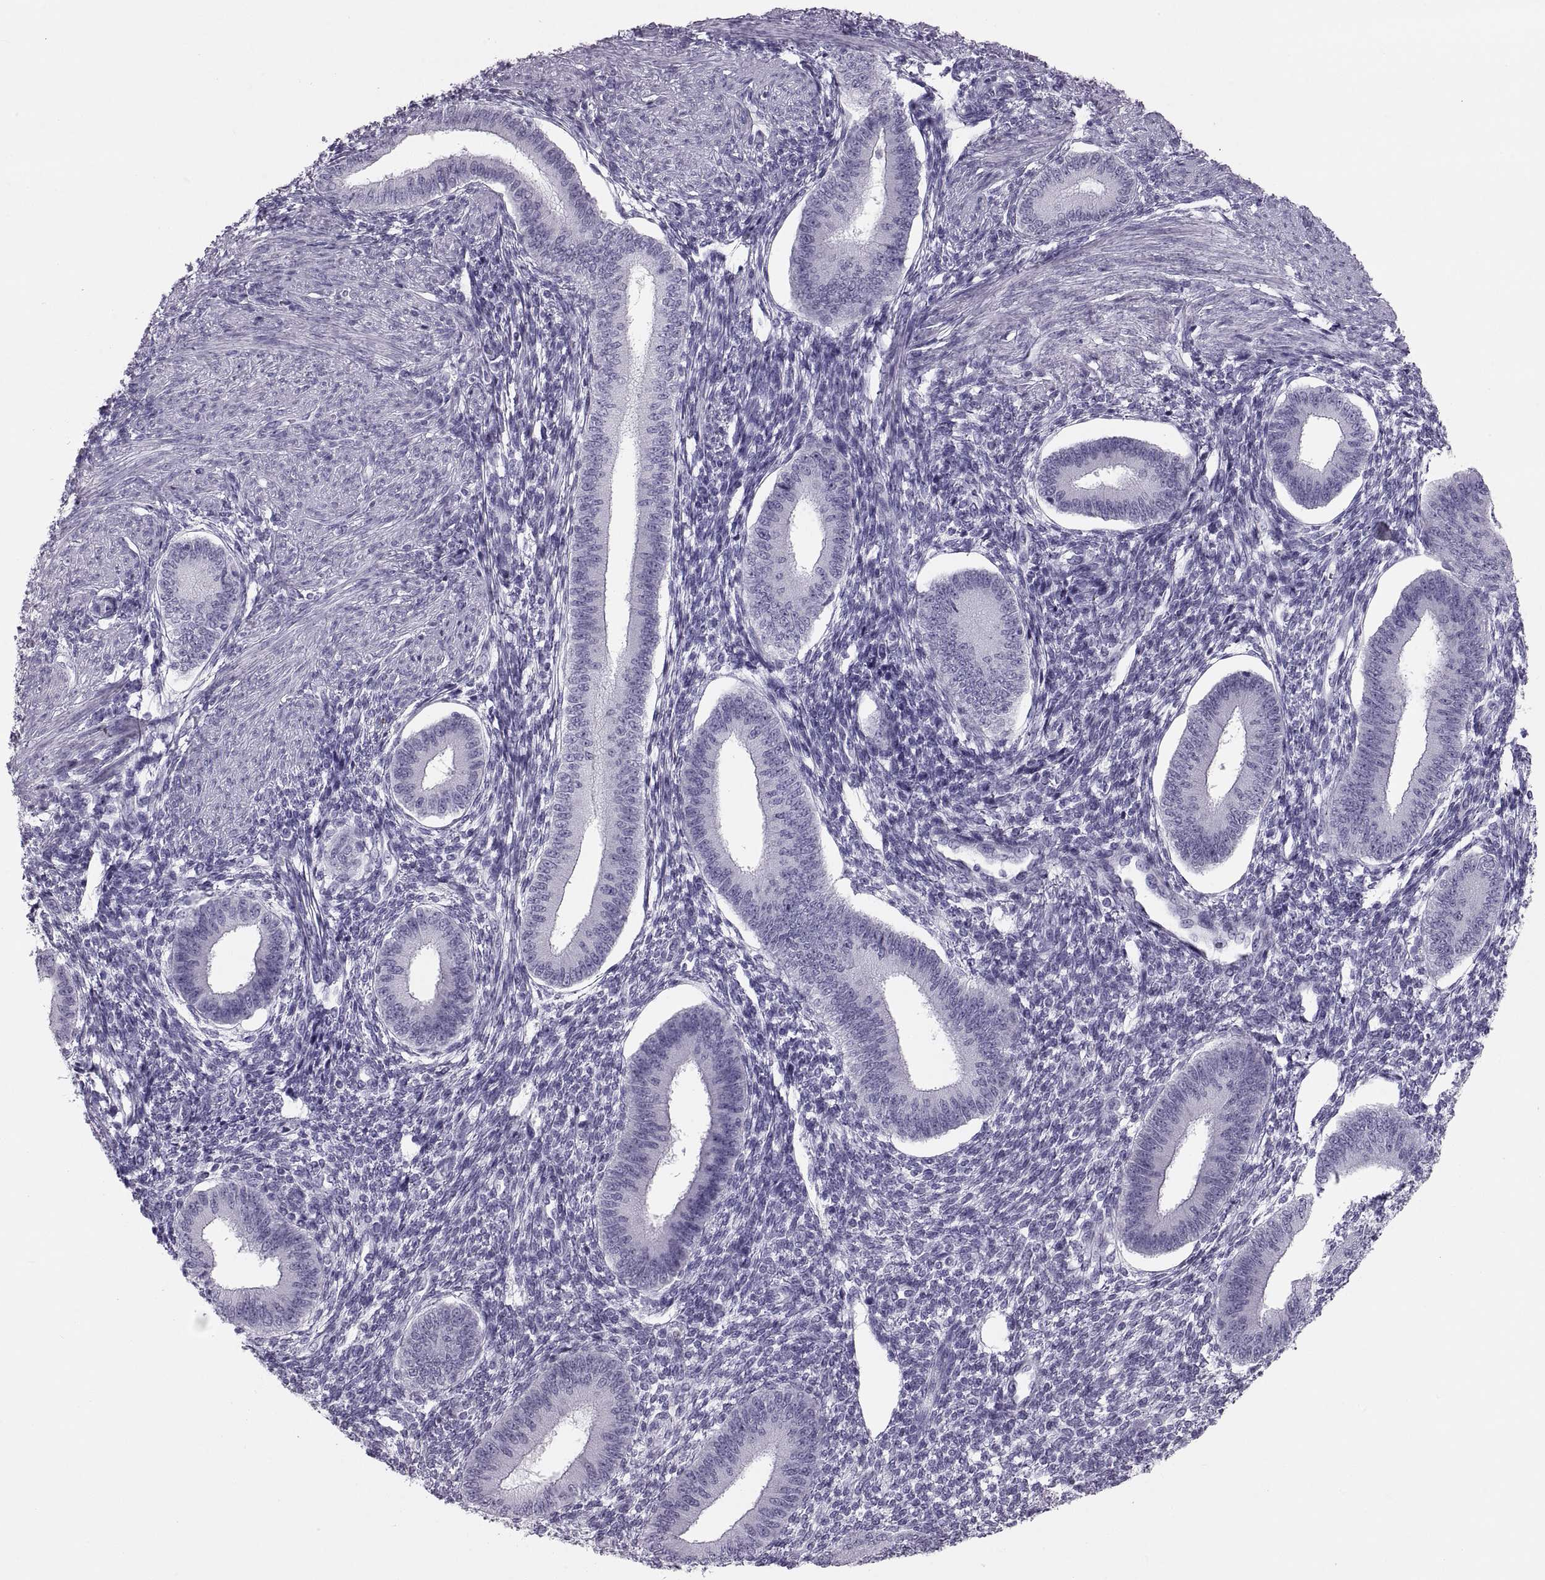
{"staining": {"intensity": "negative", "quantity": "none", "location": "none"}, "tissue": "endometrium", "cell_type": "Cells in endometrial stroma", "image_type": "normal", "snomed": [{"axis": "morphology", "description": "Normal tissue, NOS"}, {"axis": "topography", "description": "Endometrium"}], "caption": "Endometrium was stained to show a protein in brown. There is no significant expression in cells in endometrial stroma.", "gene": "MILR1", "patient": {"sex": "female", "age": 39}}